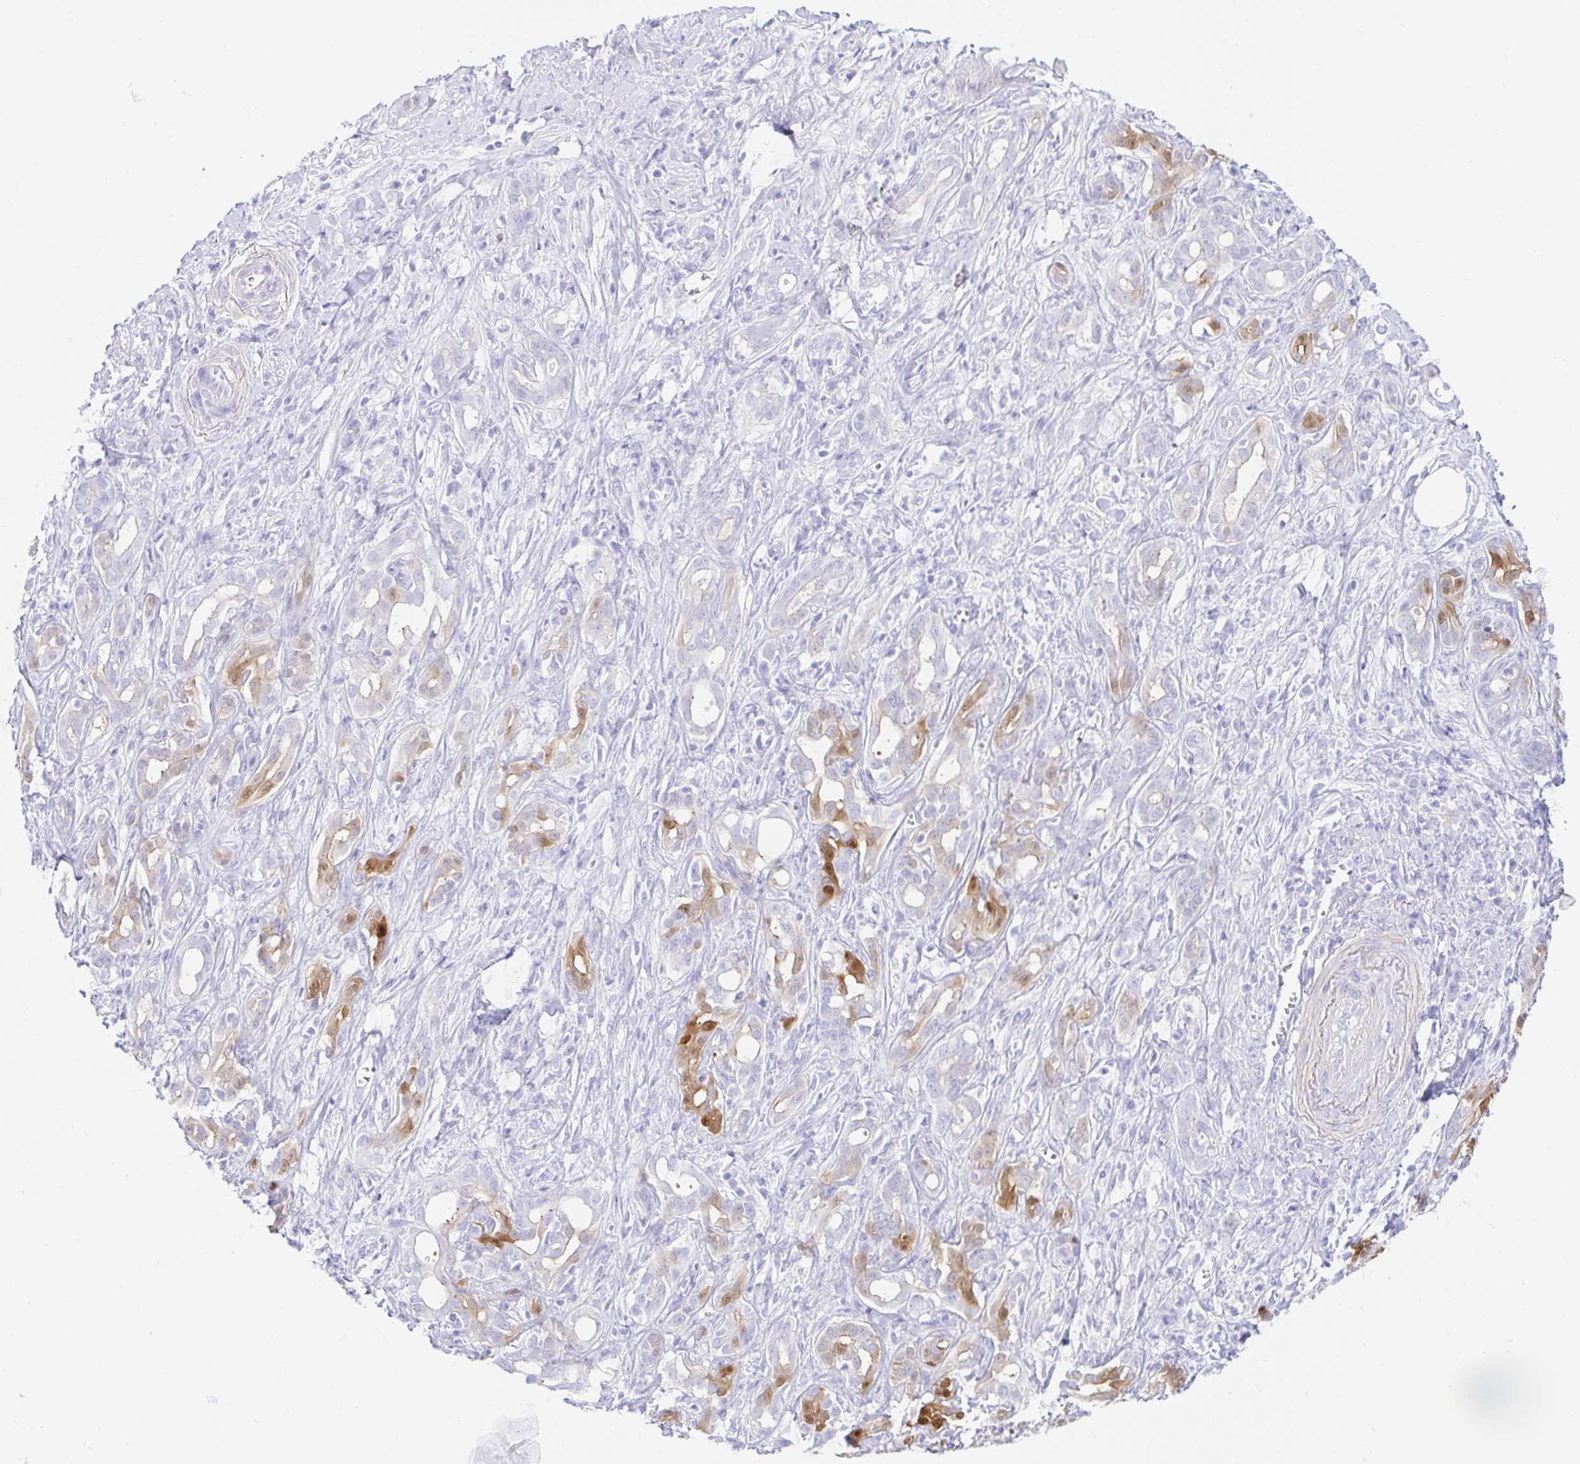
{"staining": {"intensity": "moderate", "quantity": "<25%", "location": "cytoplasmic/membranous,nuclear"}, "tissue": "pancreatic cancer", "cell_type": "Tumor cells", "image_type": "cancer", "snomed": [{"axis": "morphology", "description": "Adenocarcinoma, NOS"}, {"axis": "topography", "description": "Pancreas"}], "caption": "Pancreatic cancer was stained to show a protein in brown. There is low levels of moderate cytoplasmic/membranous and nuclear expression in about <25% of tumor cells. The protein is shown in brown color, while the nuclei are stained blue.", "gene": "PPP1R1B", "patient": {"sex": "male", "age": 61}}